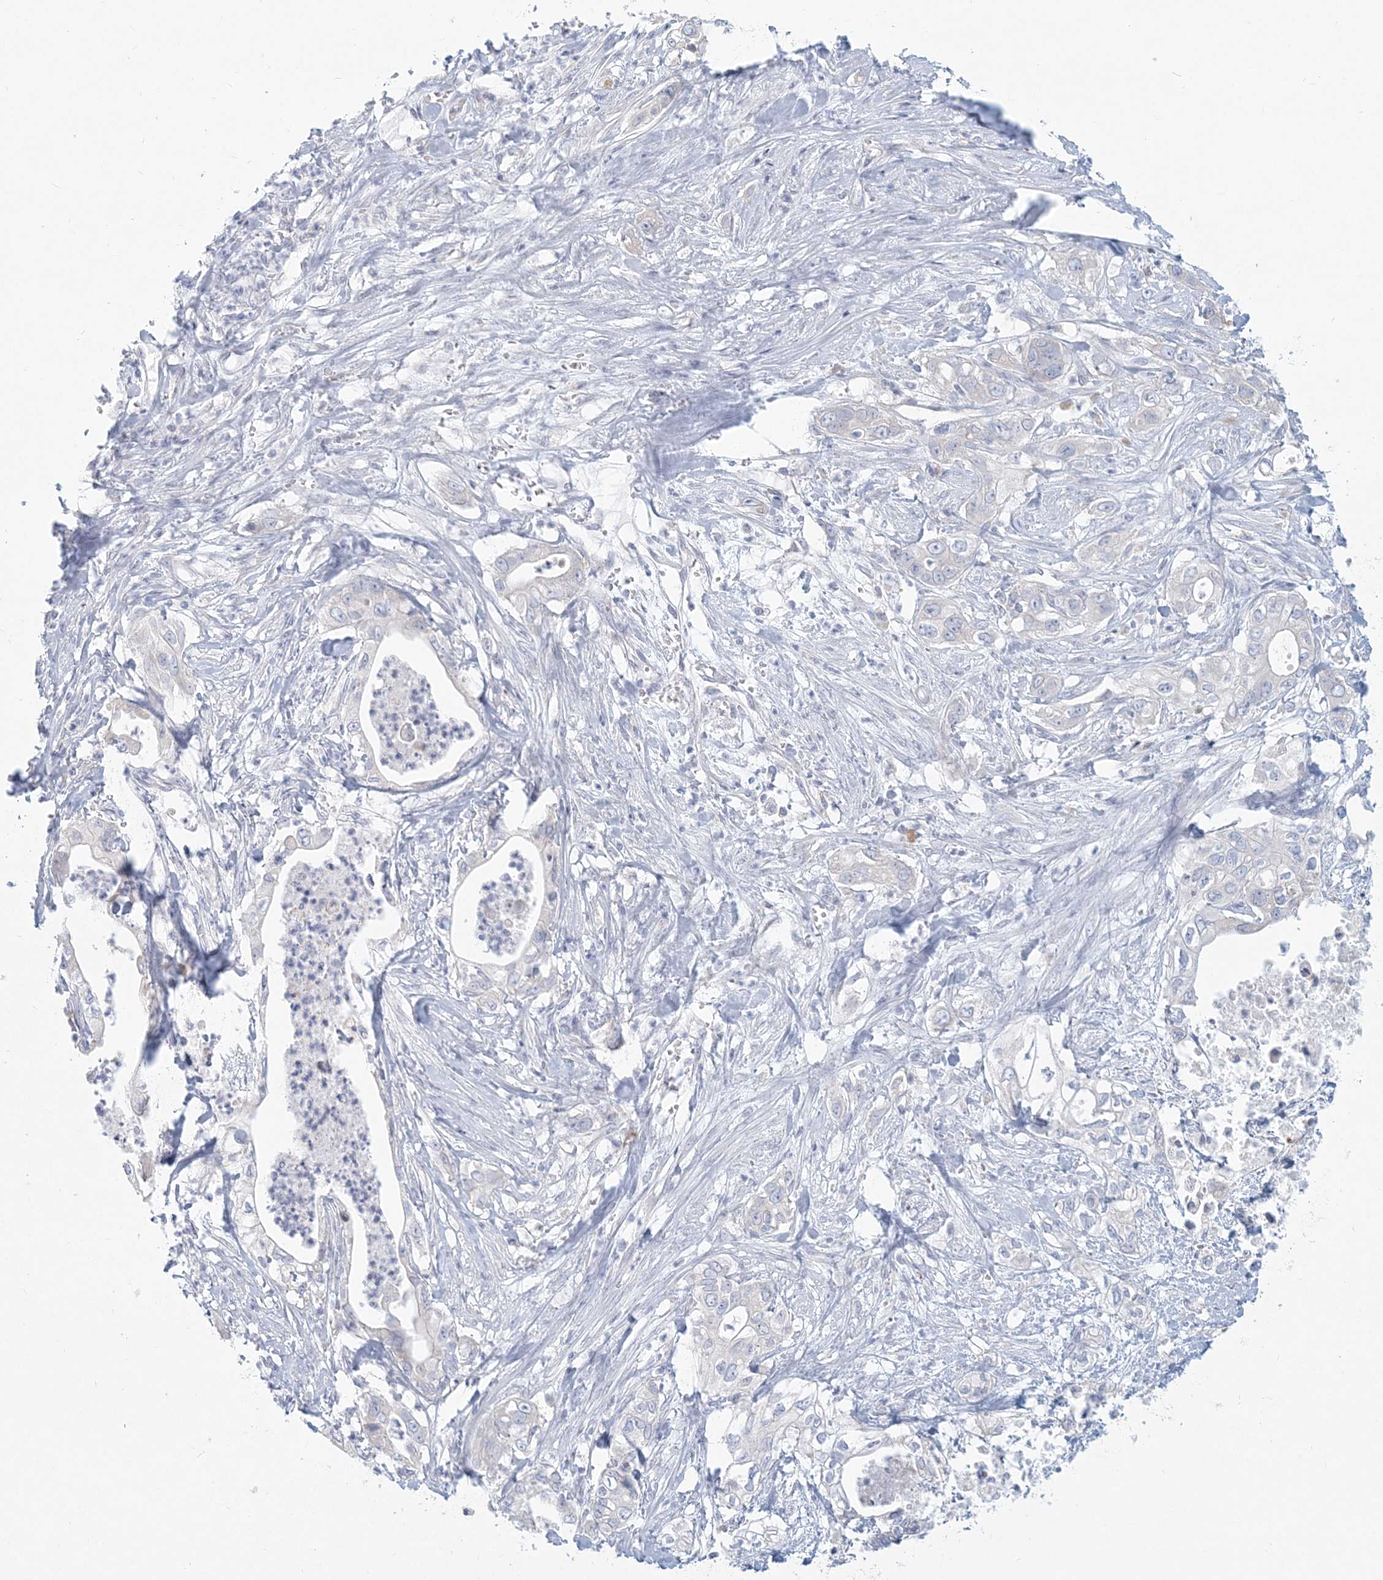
{"staining": {"intensity": "negative", "quantity": "none", "location": "none"}, "tissue": "pancreatic cancer", "cell_type": "Tumor cells", "image_type": "cancer", "snomed": [{"axis": "morphology", "description": "Adenocarcinoma, NOS"}, {"axis": "topography", "description": "Pancreas"}], "caption": "Immunohistochemistry photomicrograph of neoplastic tissue: human pancreatic cancer stained with DAB exhibits no significant protein positivity in tumor cells.", "gene": "CSN1S1", "patient": {"sex": "female", "age": 78}}